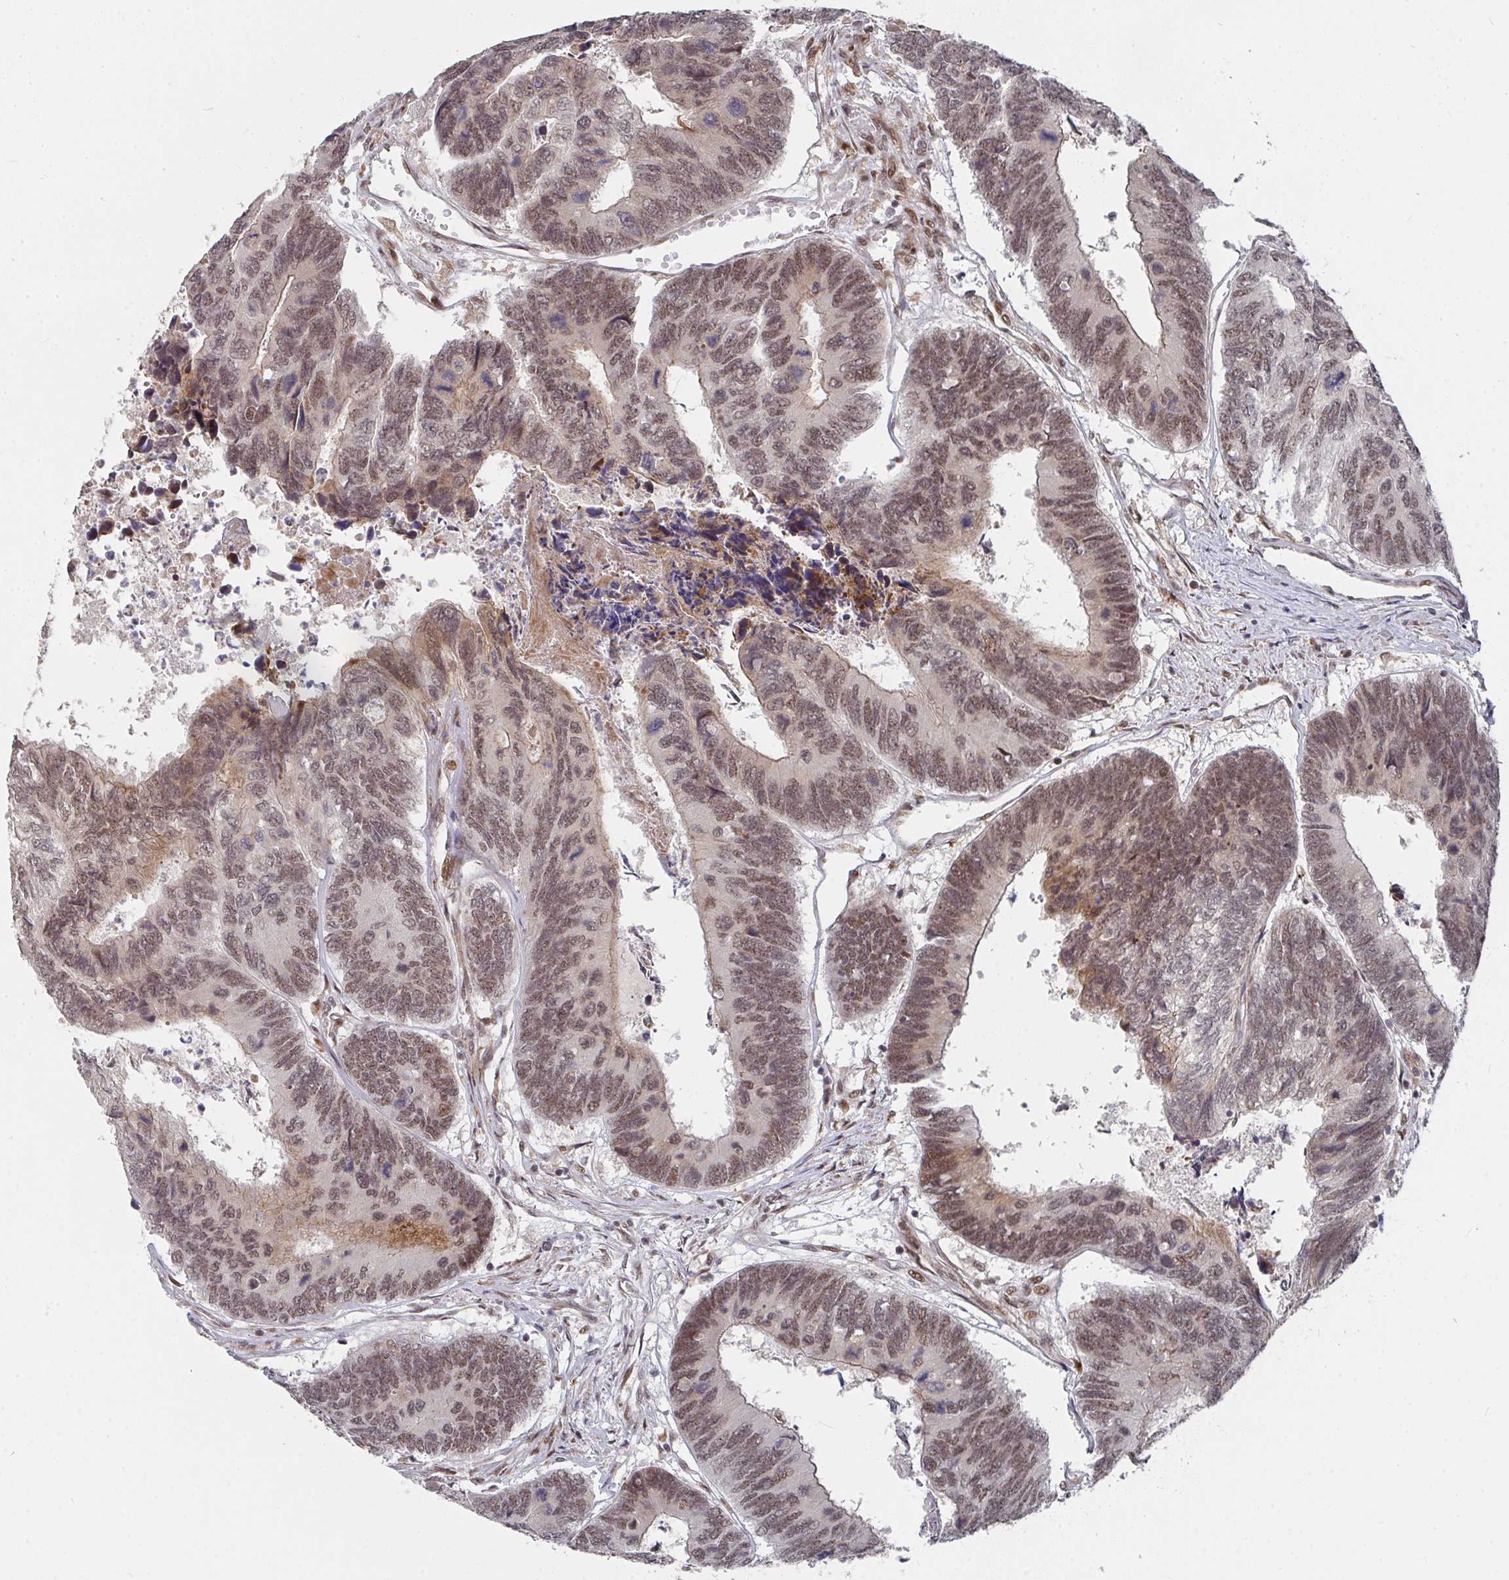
{"staining": {"intensity": "moderate", "quantity": ">75%", "location": "nuclear"}, "tissue": "colorectal cancer", "cell_type": "Tumor cells", "image_type": "cancer", "snomed": [{"axis": "morphology", "description": "Adenocarcinoma, NOS"}, {"axis": "topography", "description": "Colon"}], "caption": "Immunohistochemical staining of human colorectal cancer displays medium levels of moderate nuclear positivity in about >75% of tumor cells.", "gene": "RBBP5", "patient": {"sex": "female", "age": 67}}